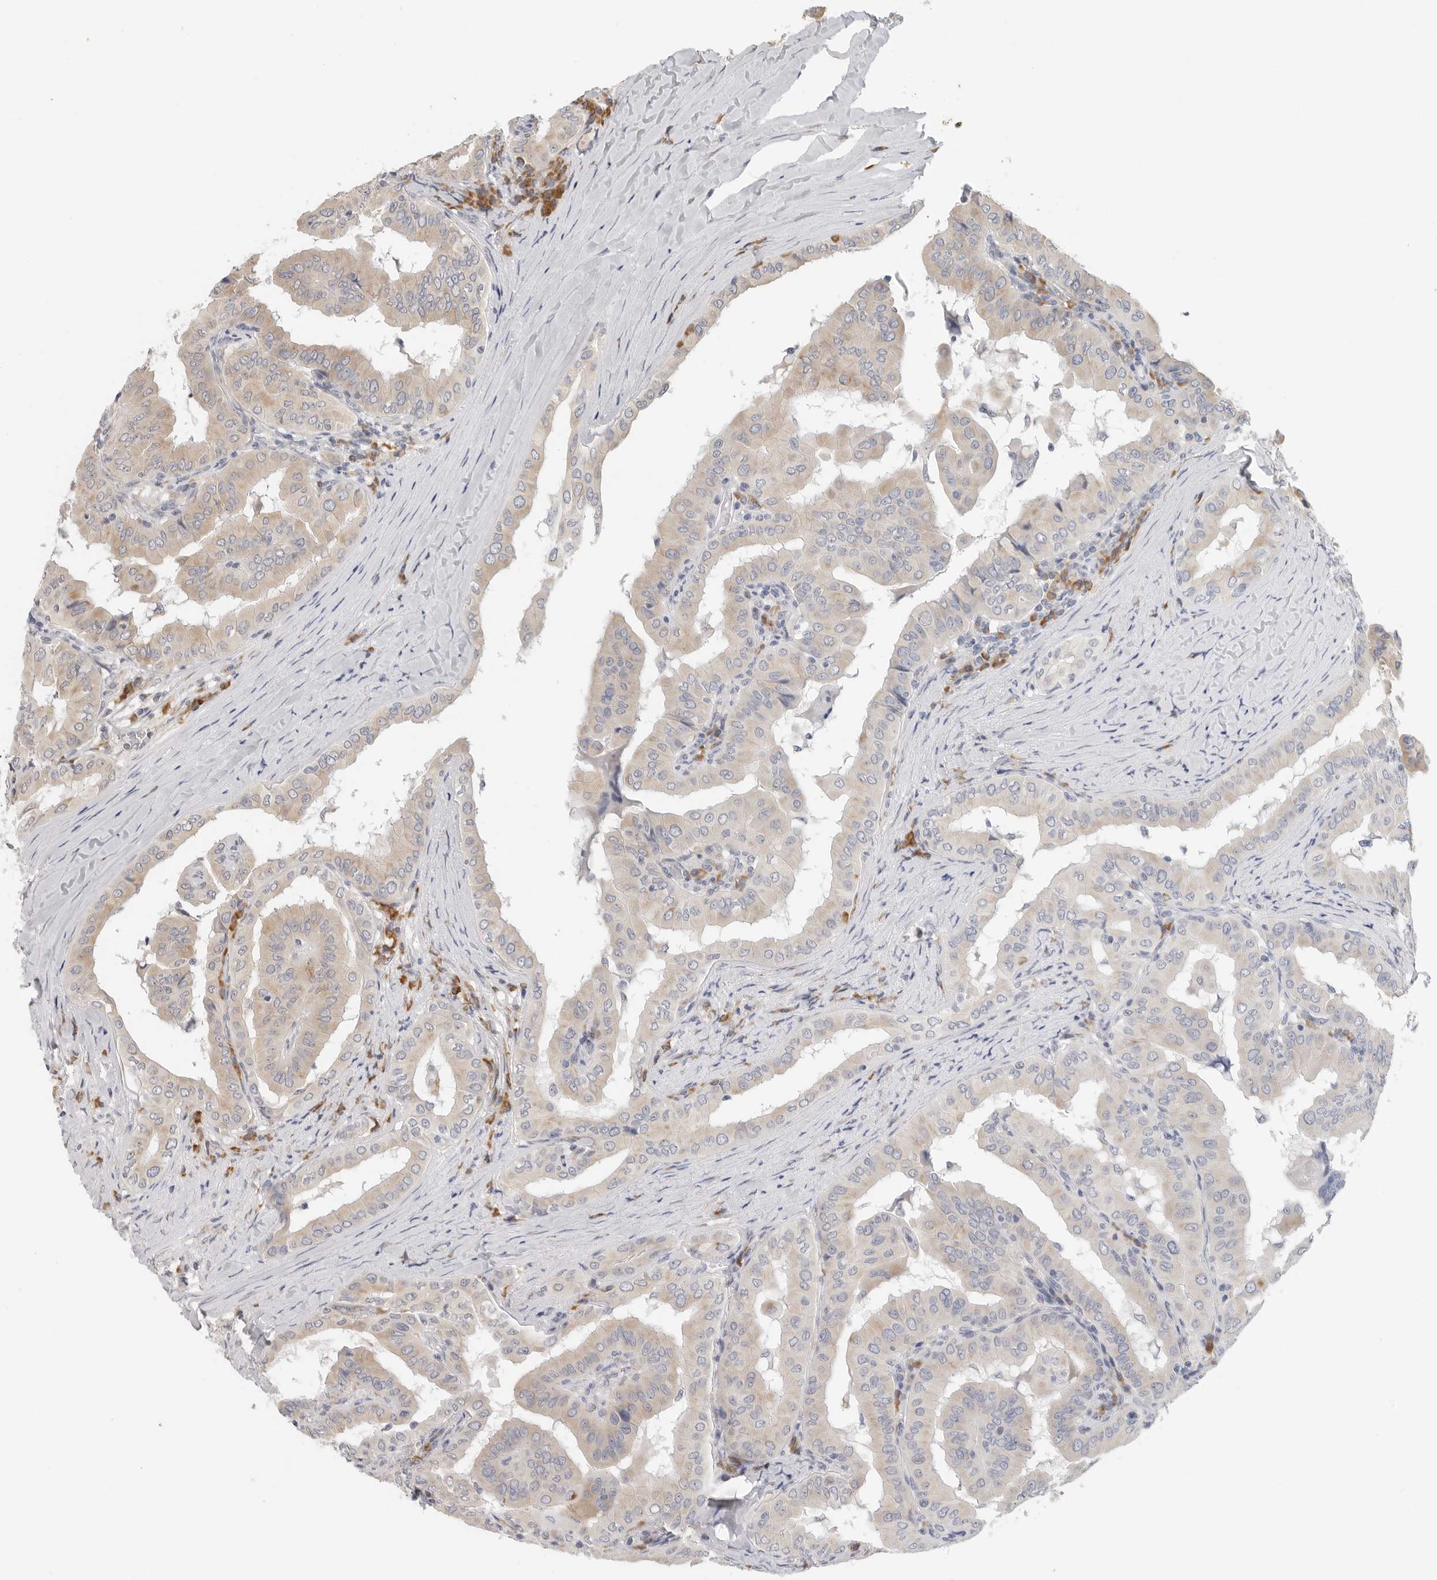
{"staining": {"intensity": "weak", "quantity": "25%-75%", "location": "cytoplasmic/membranous"}, "tissue": "thyroid cancer", "cell_type": "Tumor cells", "image_type": "cancer", "snomed": [{"axis": "morphology", "description": "Papillary adenocarcinoma, NOS"}, {"axis": "topography", "description": "Thyroid gland"}], "caption": "Tumor cells demonstrate low levels of weak cytoplasmic/membranous expression in about 25%-75% of cells in human papillary adenocarcinoma (thyroid). (Brightfield microscopy of DAB IHC at high magnification).", "gene": "EDN2", "patient": {"sex": "male", "age": 33}}